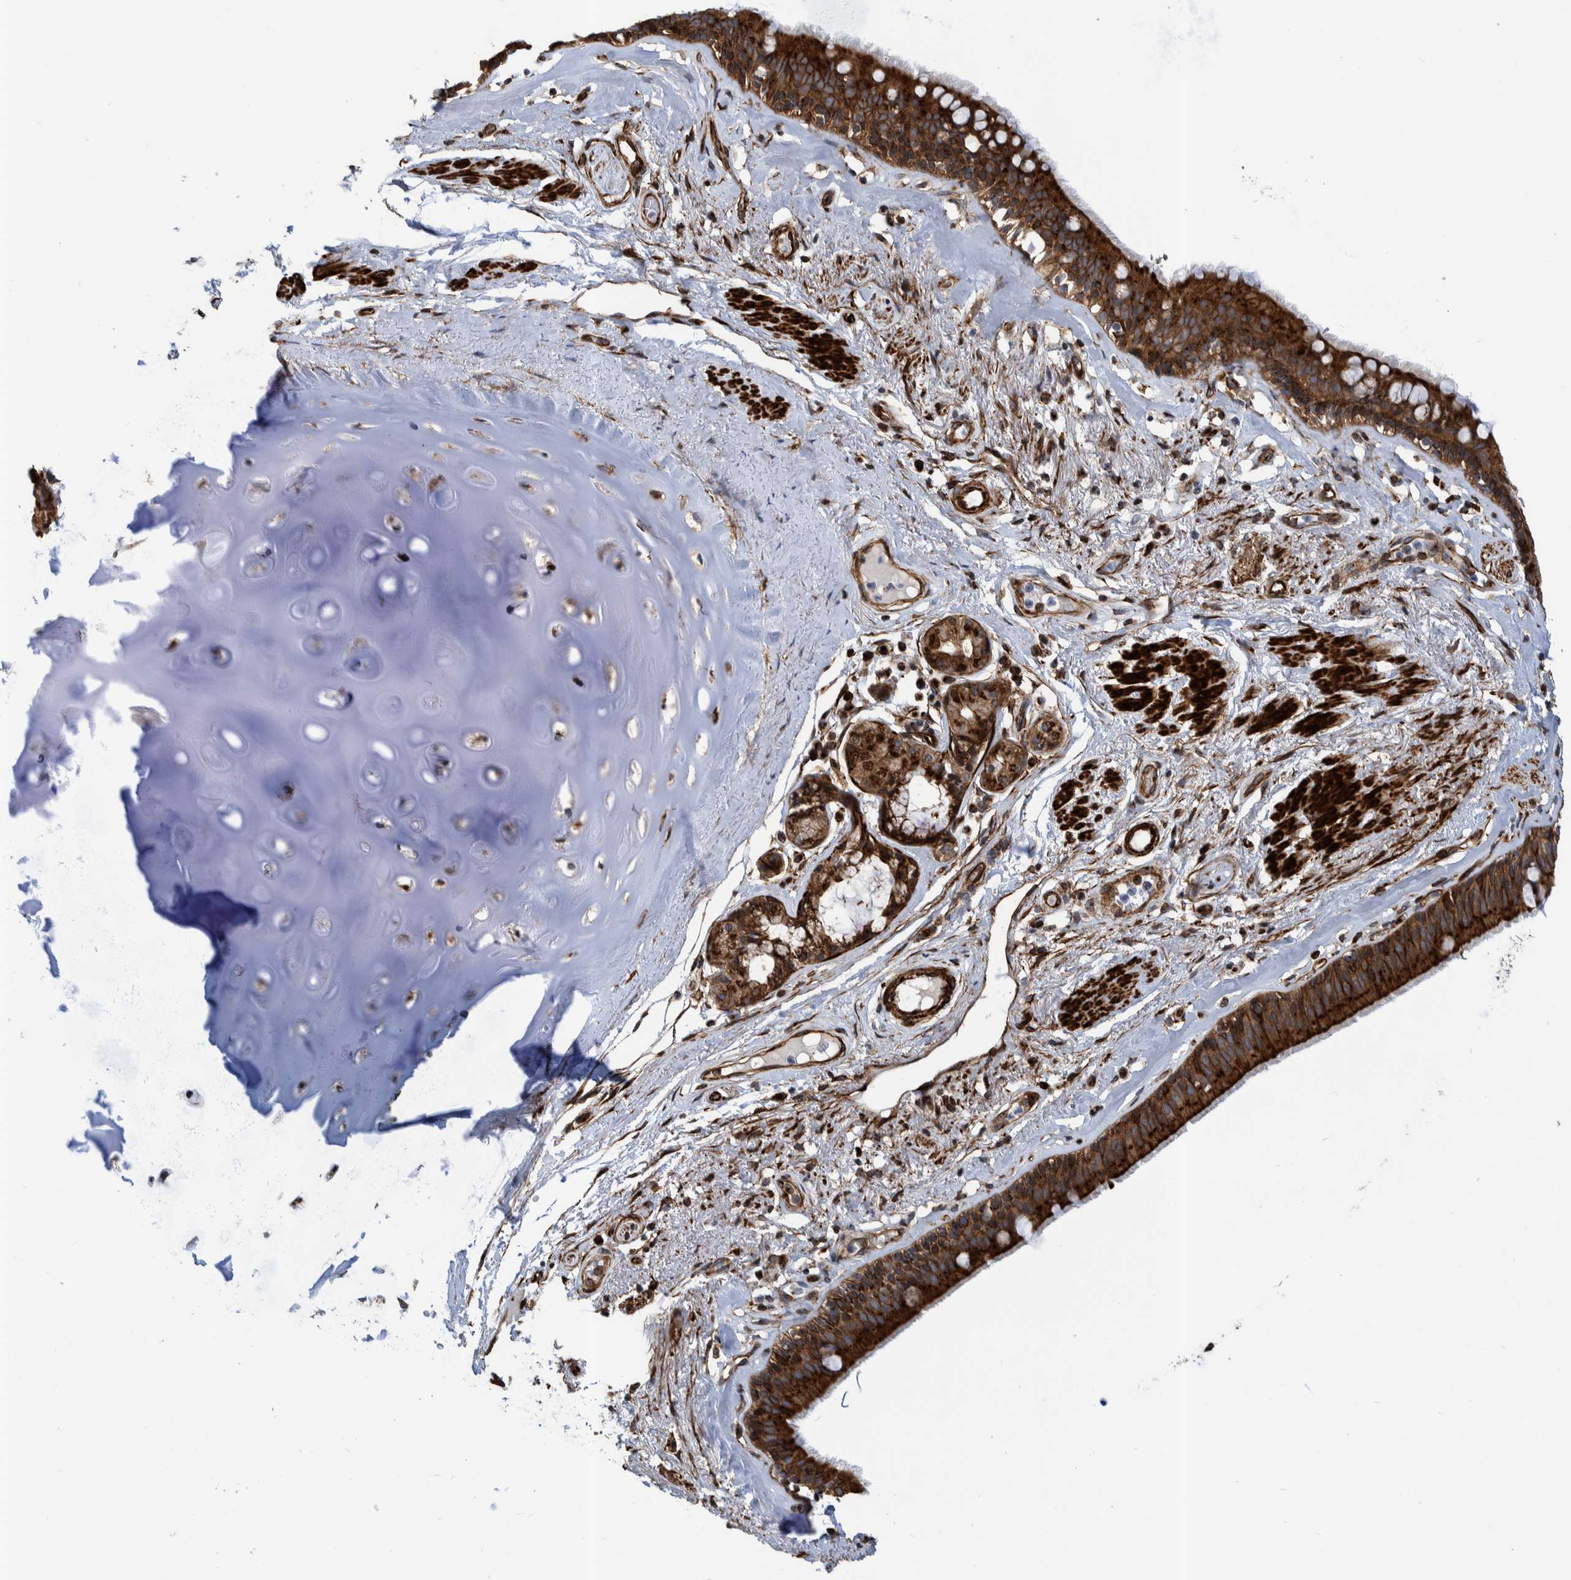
{"staining": {"intensity": "strong", "quantity": ">75%", "location": "cytoplasmic/membranous"}, "tissue": "bronchus", "cell_type": "Respiratory epithelial cells", "image_type": "normal", "snomed": [{"axis": "morphology", "description": "Normal tissue, NOS"}, {"axis": "topography", "description": "Cartilage tissue"}], "caption": "A high amount of strong cytoplasmic/membranous staining is identified in about >75% of respiratory epithelial cells in benign bronchus.", "gene": "CCDC57", "patient": {"sex": "female", "age": 63}}